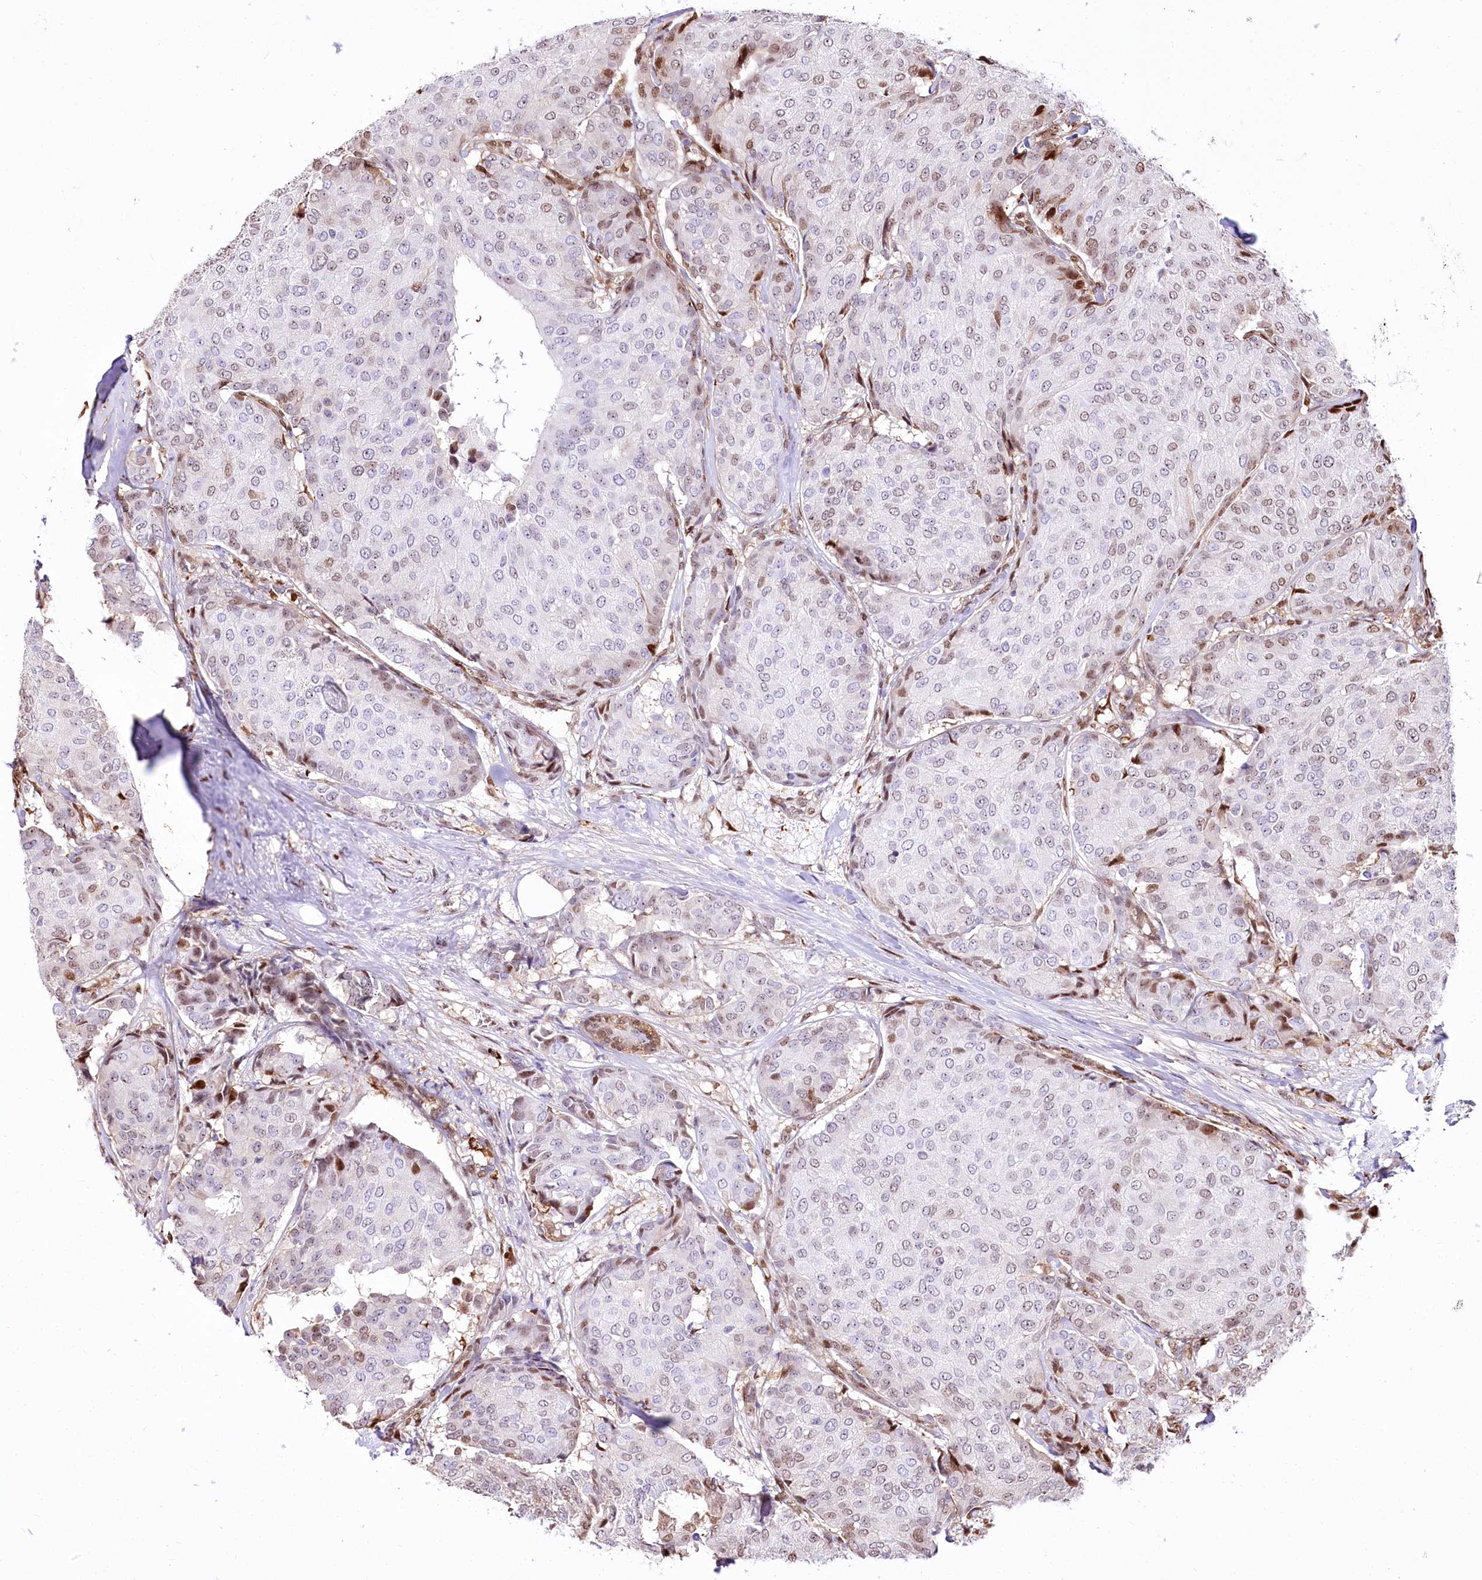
{"staining": {"intensity": "moderate", "quantity": "<25%", "location": "nuclear"}, "tissue": "breast cancer", "cell_type": "Tumor cells", "image_type": "cancer", "snomed": [{"axis": "morphology", "description": "Duct carcinoma"}, {"axis": "topography", "description": "Breast"}], "caption": "A photomicrograph of breast cancer (invasive ductal carcinoma) stained for a protein exhibits moderate nuclear brown staining in tumor cells.", "gene": "PTMS", "patient": {"sex": "female", "age": 75}}